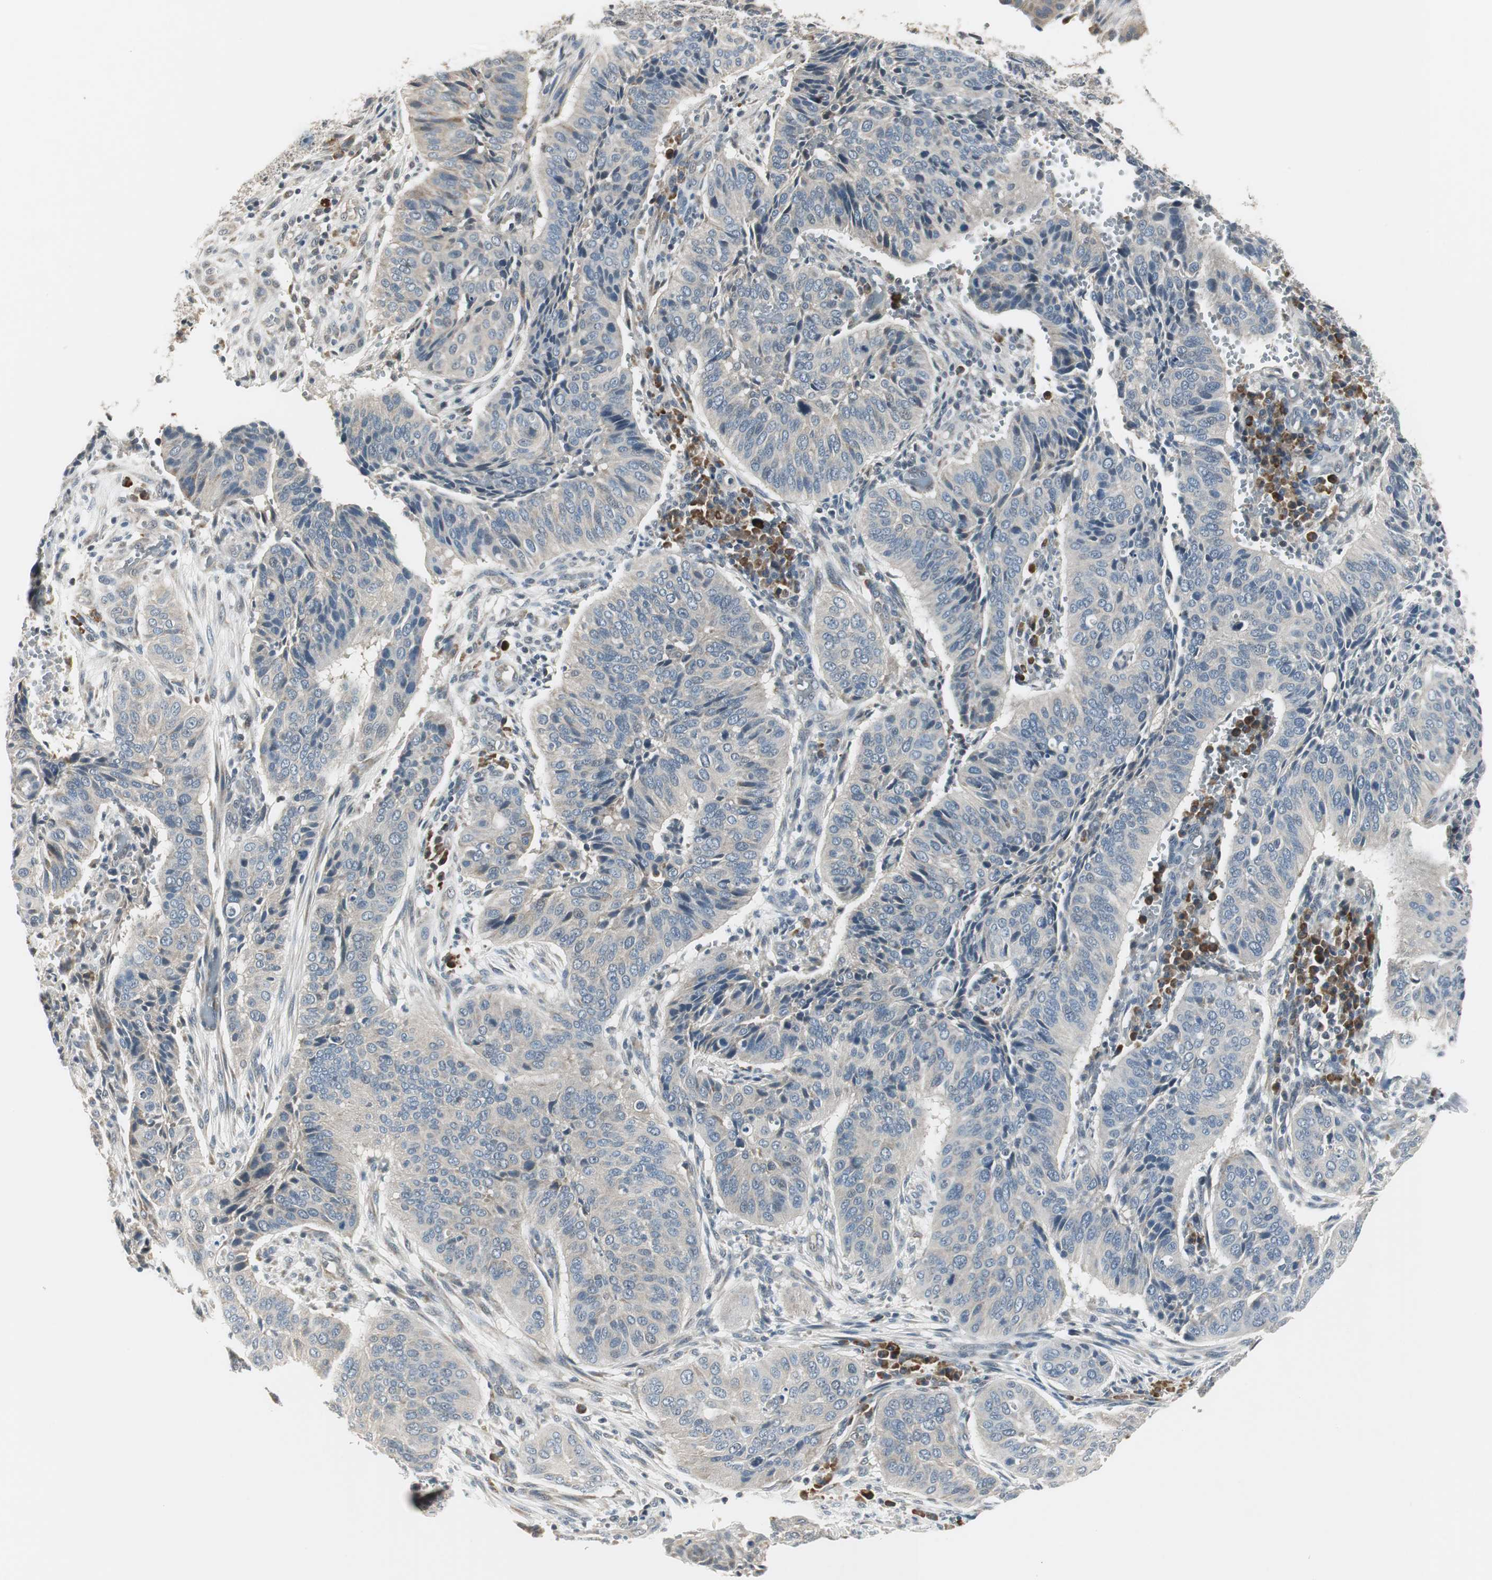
{"staining": {"intensity": "weak", "quantity": ">75%", "location": "cytoplasmic/membranous"}, "tissue": "cervical cancer", "cell_type": "Tumor cells", "image_type": "cancer", "snomed": [{"axis": "morphology", "description": "Squamous cell carcinoma, NOS"}, {"axis": "topography", "description": "Cervix"}], "caption": "Protein staining demonstrates weak cytoplasmic/membranous expression in approximately >75% of tumor cells in cervical squamous cell carcinoma. (Brightfield microscopy of DAB IHC at high magnification).", "gene": "CCT5", "patient": {"sex": "female", "age": 39}}